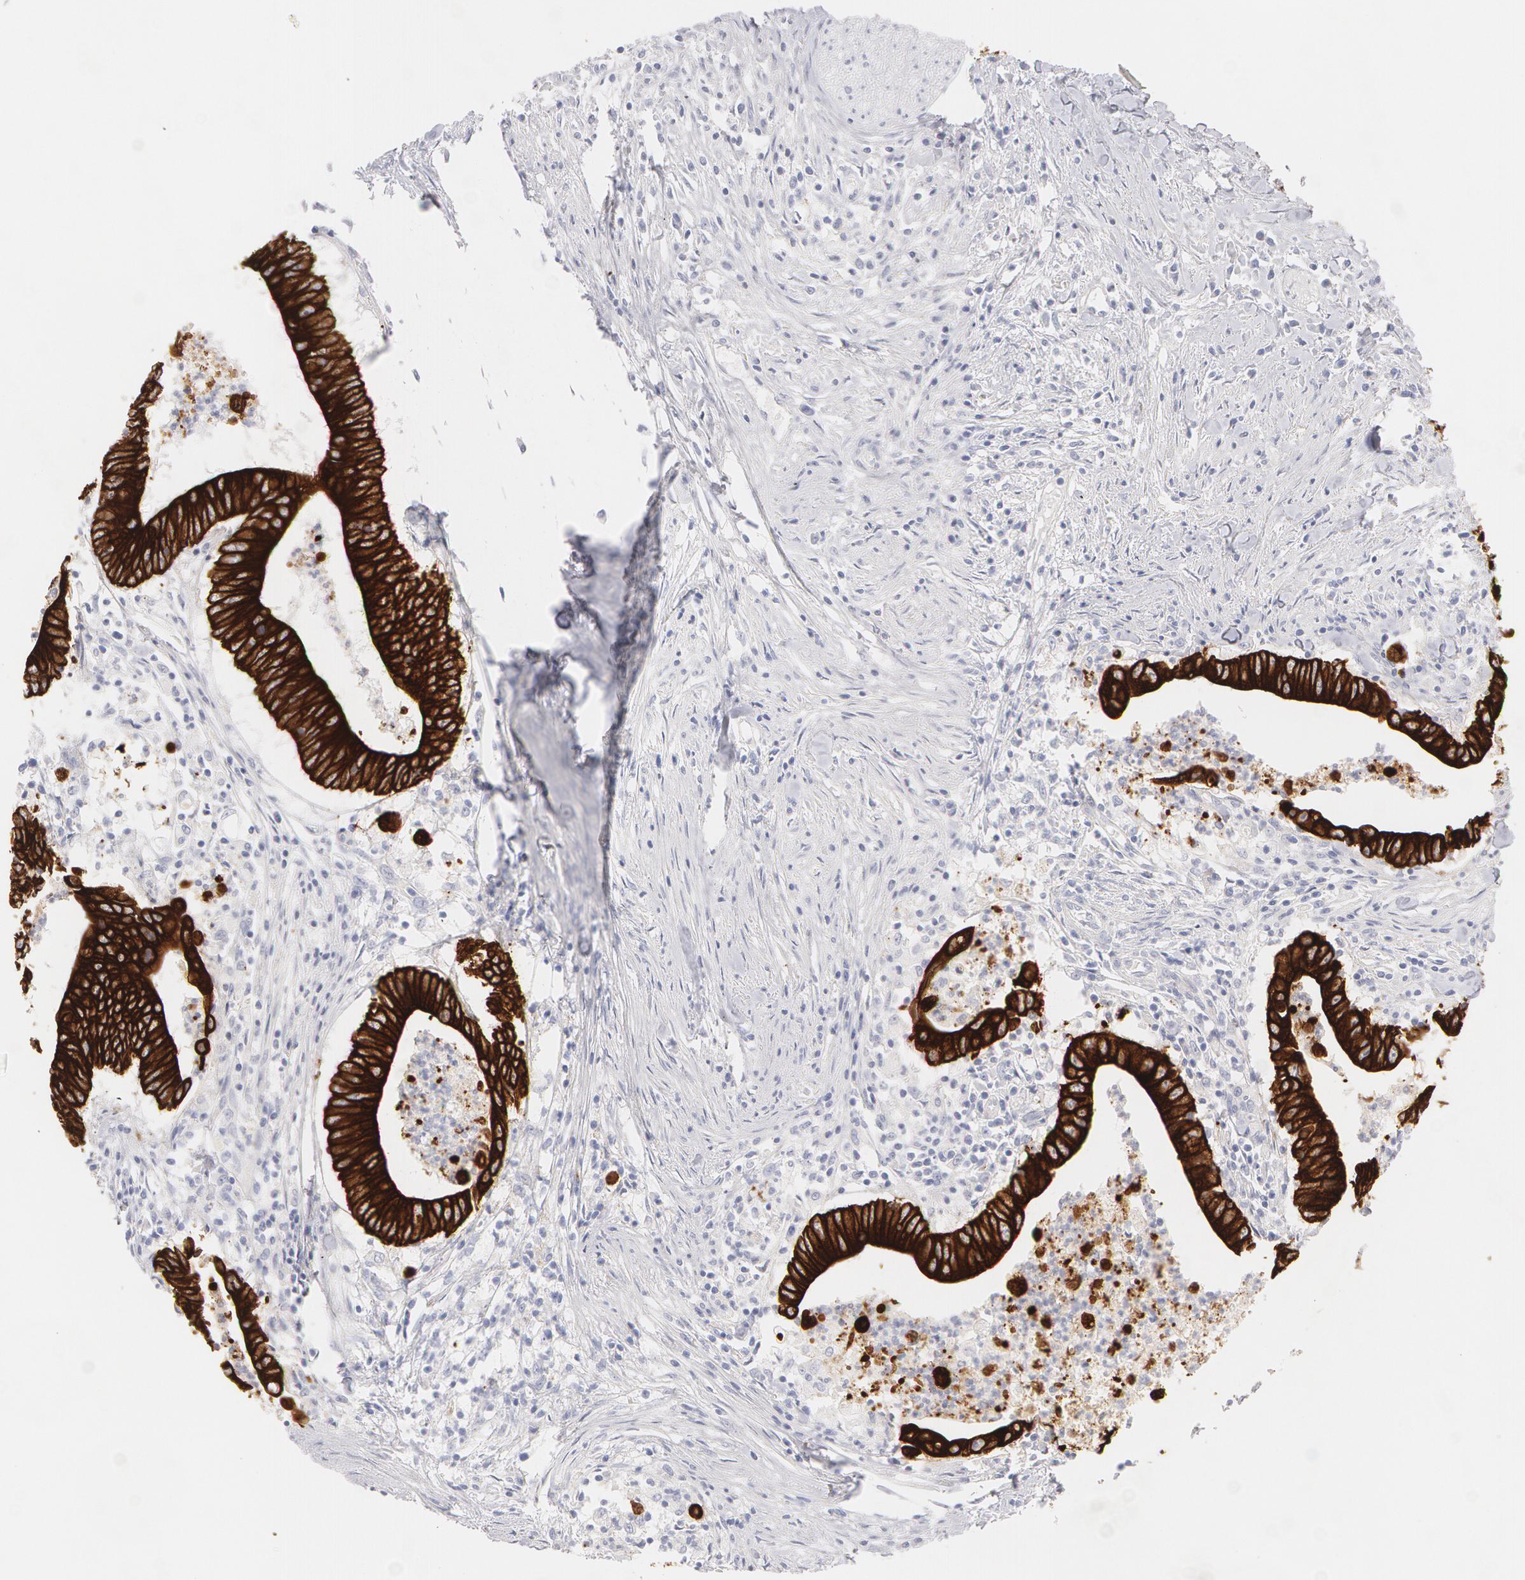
{"staining": {"intensity": "strong", "quantity": ">75%", "location": "cytoplasmic/membranous"}, "tissue": "colorectal cancer", "cell_type": "Tumor cells", "image_type": "cancer", "snomed": [{"axis": "morphology", "description": "Adenocarcinoma, NOS"}, {"axis": "topography", "description": "Colon"}], "caption": "This is a histology image of IHC staining of colorectal cancer (adenocarcinoma), which shows strong staining in the cytoplasmic/membranous of tumor cells.", "gene": "KRT8", "patient": {"sex": "male", "age": 55}}